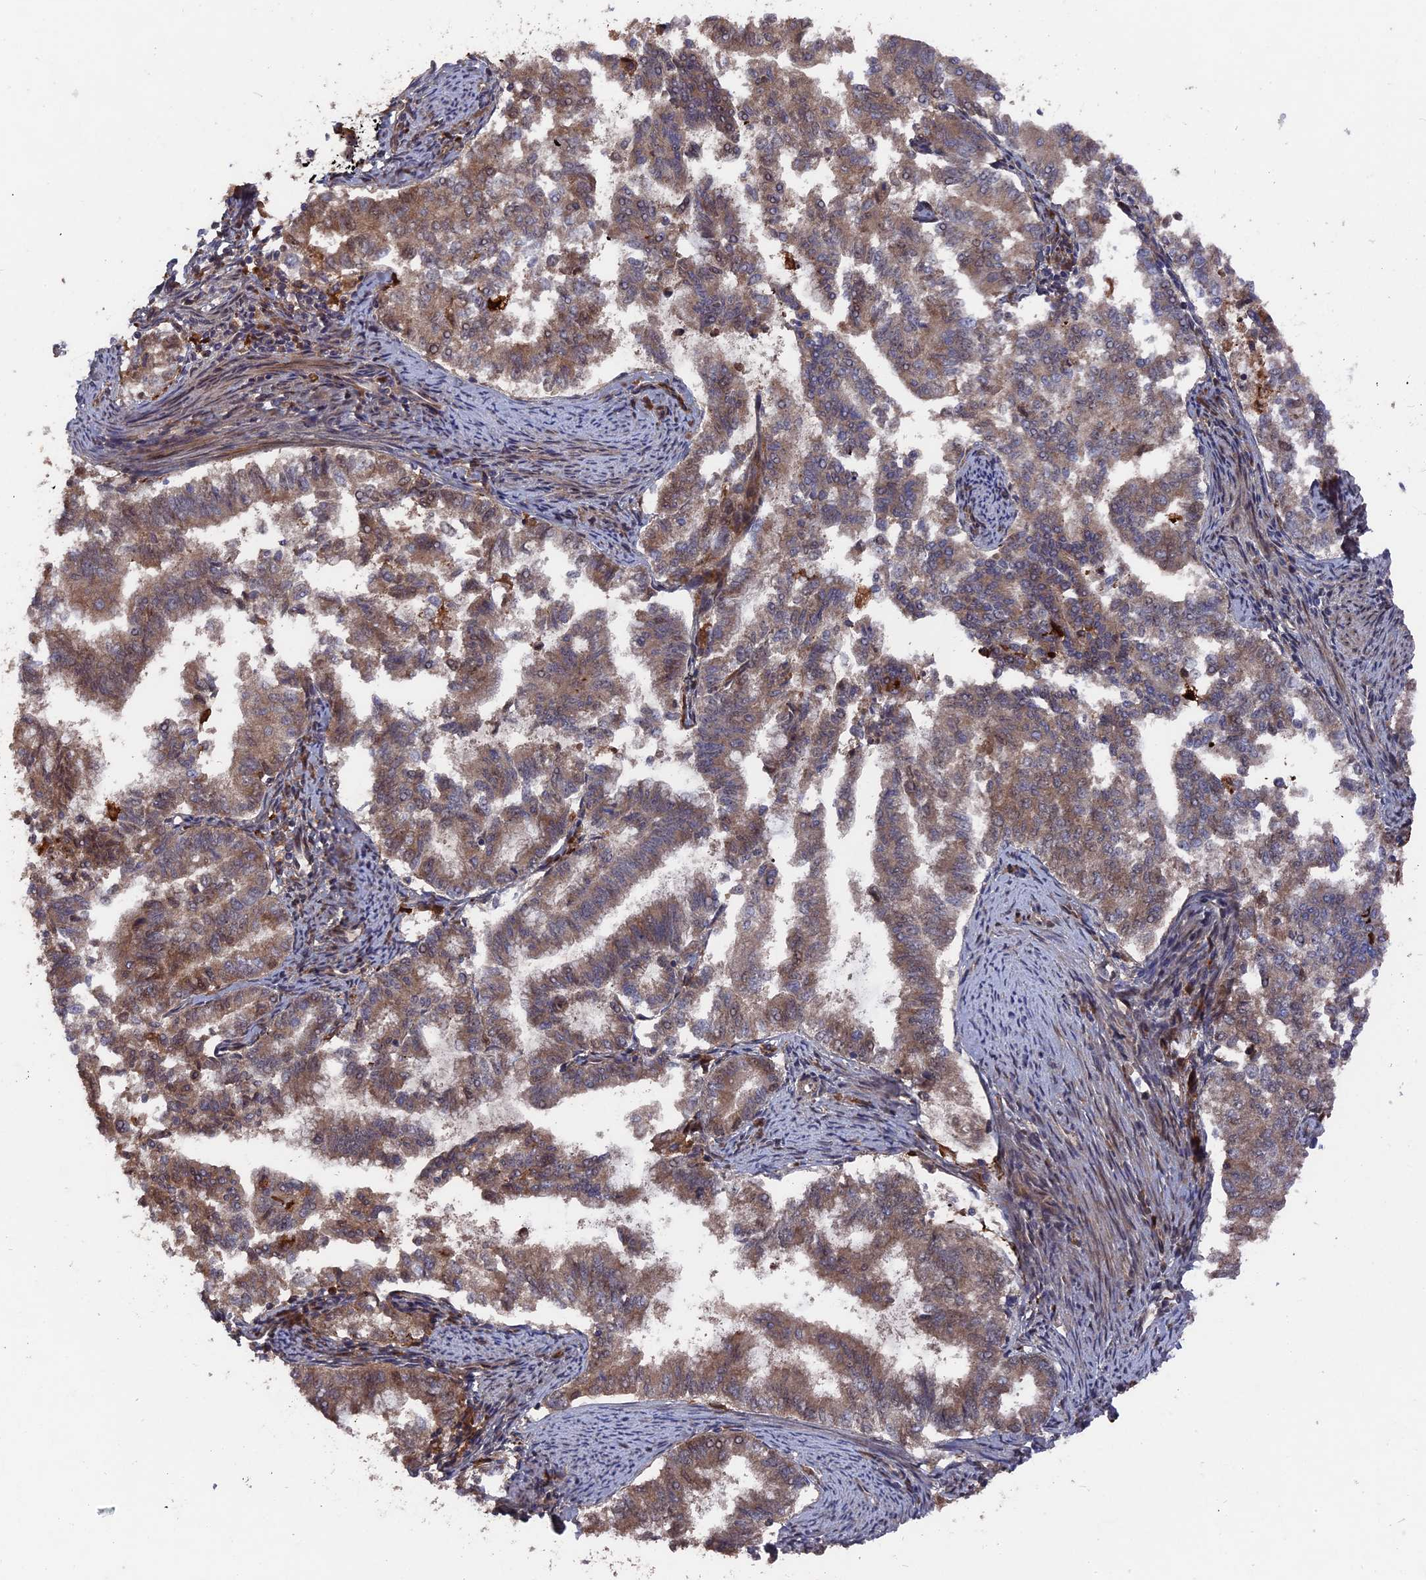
{"staining": {"intensity": "moderate", "quantity": ">75%", "location": "cytoplasmic/membranous"}, "tissue": "endometrial cancer", "cell_type": "Tumor cells", "image_type": "cancer", "snomed": [{"axis": "morphology", "description": "Adenocarcinoma, NOS"}, {"axis": "topography", "description": "Endometrium"}], "caption": "Tumor cells show medium levels of moderate cytoplasmic/membranous expression in about >75% of cells in endometrial cancer. The protein of interest is stained brown, and the nuclei are stained in blue (DAB (3,3'-diaminobenzidine) IHC with brightfield microscopy, high magnification).", "gene": "DEF8", "patient": {"sex": "female", "age": 79}}